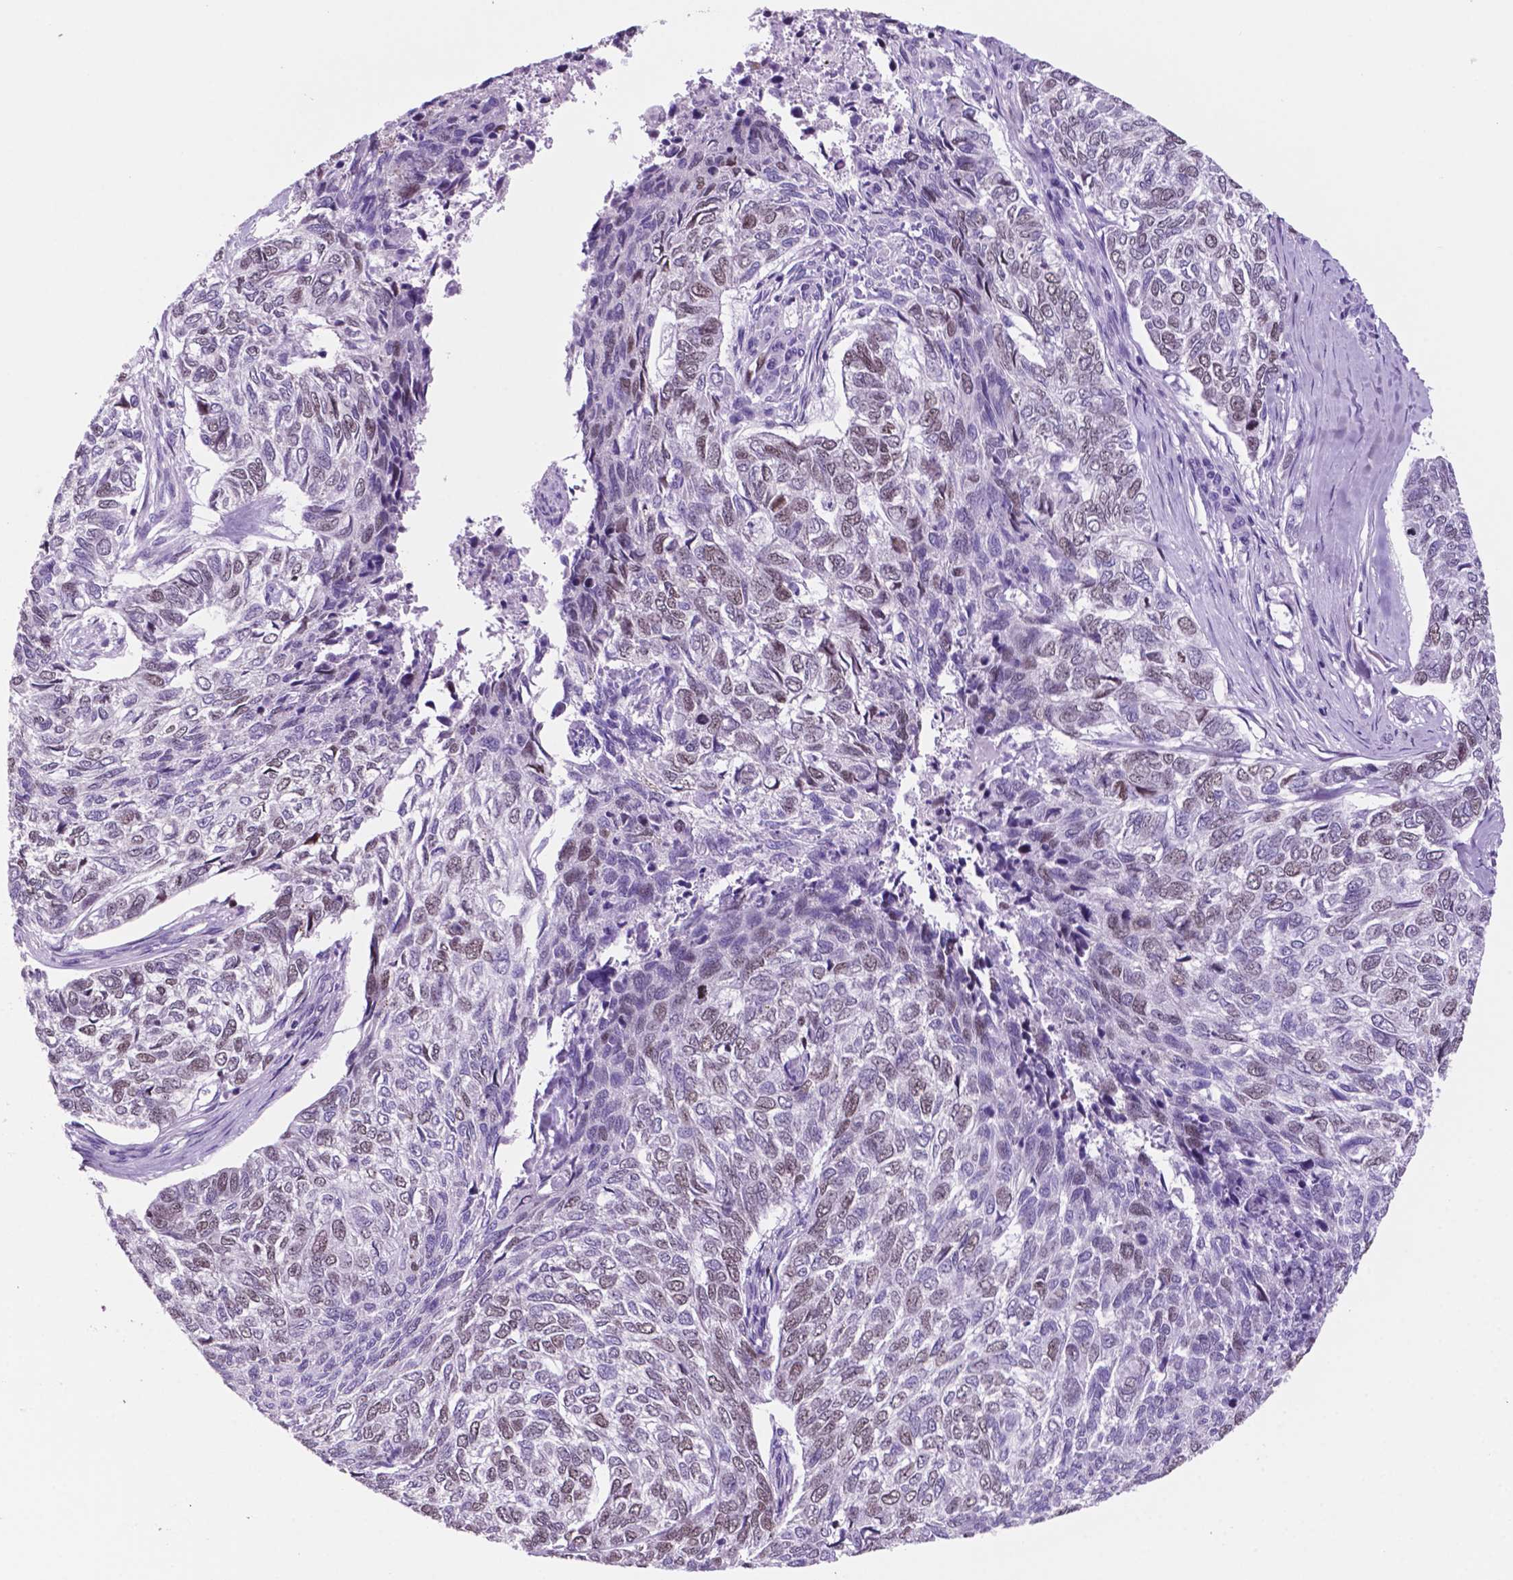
{"staining": {"intensity": "weak", "quantity": "25%-75%", "location": "nuclear"}, "tissue": "skin cancer", "cell_type": "Tumor cells", "image_type": "cancer", "snomed": [{"axis": "morphology", "description": "Basal cell carcinoma"}, {"axis": "topography", "description": "Skin"}], "caption": "Protein expression analysis of skin cancer shows weak nuclear expression in approximately 25%-75% of tumor cells.", "gene": "NCAPH2", "patient": {"sex": "female", "age": 65}}